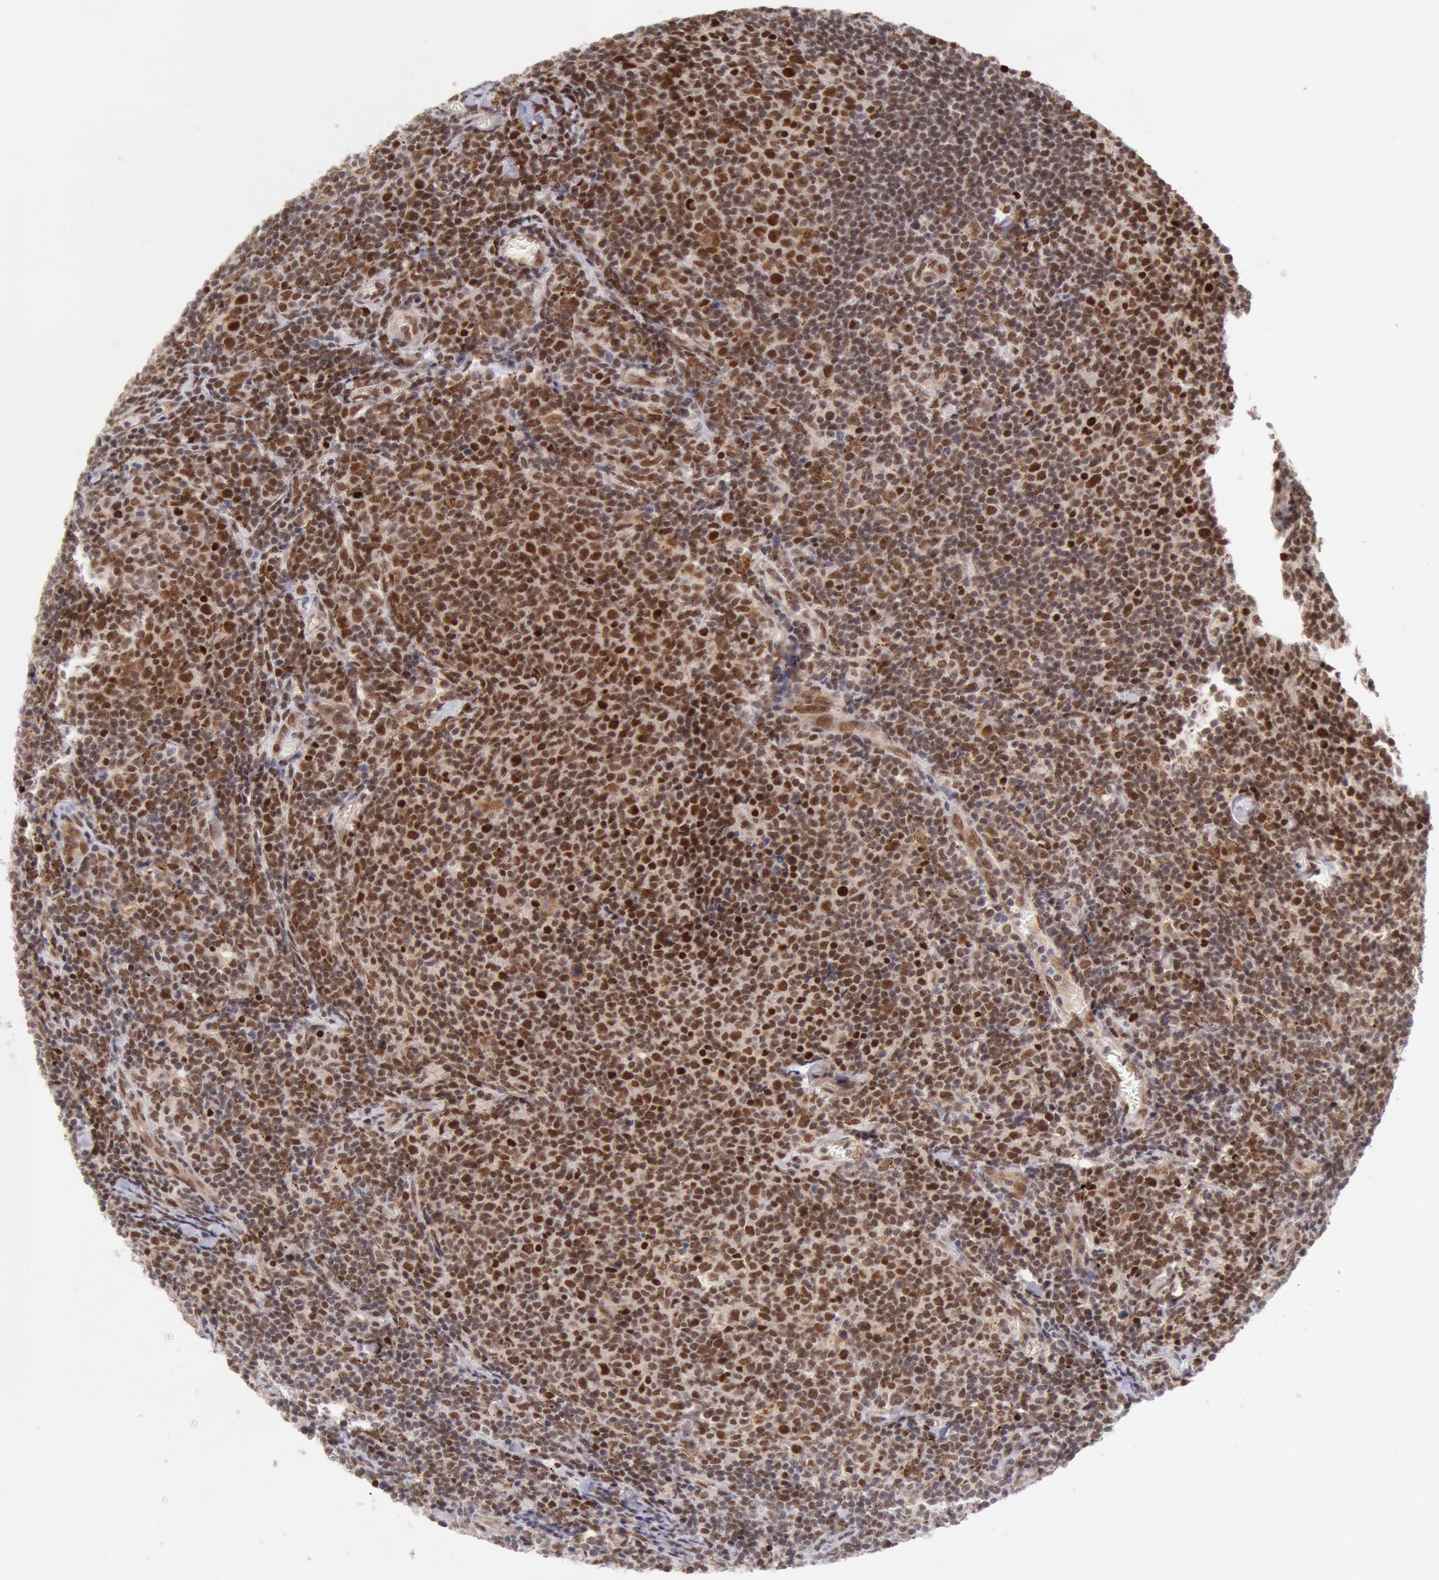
{"staining": {"intensity": "strong", "quantity": ">75%", "location": "nuclear"}, "tissue": "lymphoma", "cell_type": "Tumor cells", "image_type": "cancer", "snomed": [{"axis": "morphology", "description": "Malignant lymphoma, non-Hodgkin's type, Low grade"}, {"axis": "topography", "description": "Lymph node"}], "caption": "Protein expression analysis of human lymphoma reveals strong nuclear staining in approximately >75% of tumor cells. Using DAB (brown) and hematoxylin (blue) stains, captured at high magnification using brightfield microscopy.", "gene": "CDKN2B", "patient": {"sex": "male", "age": 74}}